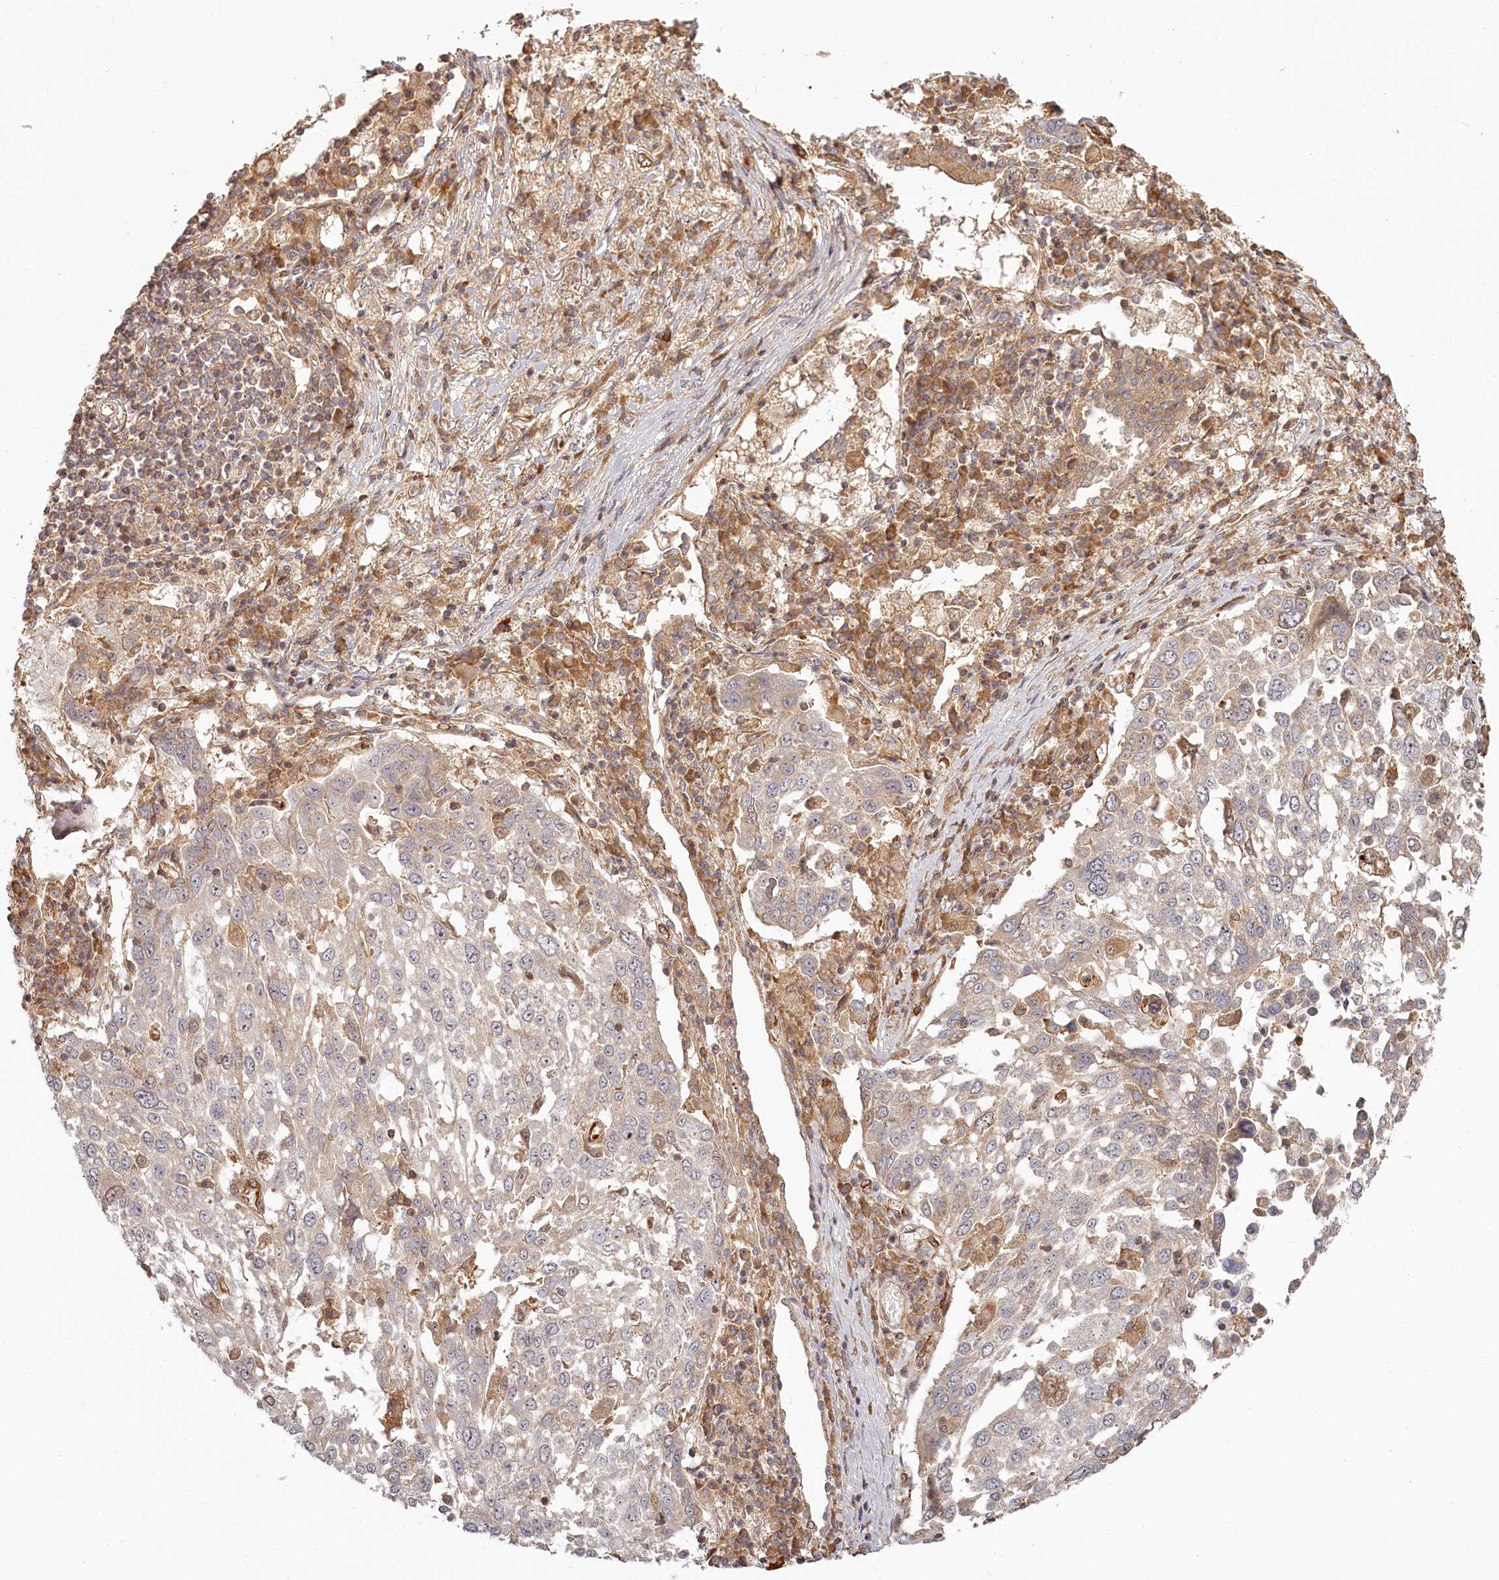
{"staining": {"intensity": "negative", "quantity": "none", "location": "none"}, "tissue": "lung cancer", "cell_type": "Tumor cells", "image_type": "cancer", "snomed": [{"axis": "morphology", "description": "Squamous cell carcinoma, NOS"}, {"axis": "topography", "description": "Lung"}], "caption": "An IHC micrograph of lung cancer is shown. There is no staining in tumor cells of lung cancer. Brightfield microscopy of immunohistochemistry stained with DAB (3,3'-diaminobenzidine) (brown) and hematoxylin (blue), captured at high magnification.", "gene": "TMIE", "patient": {"sex": "male", "age": 65}}